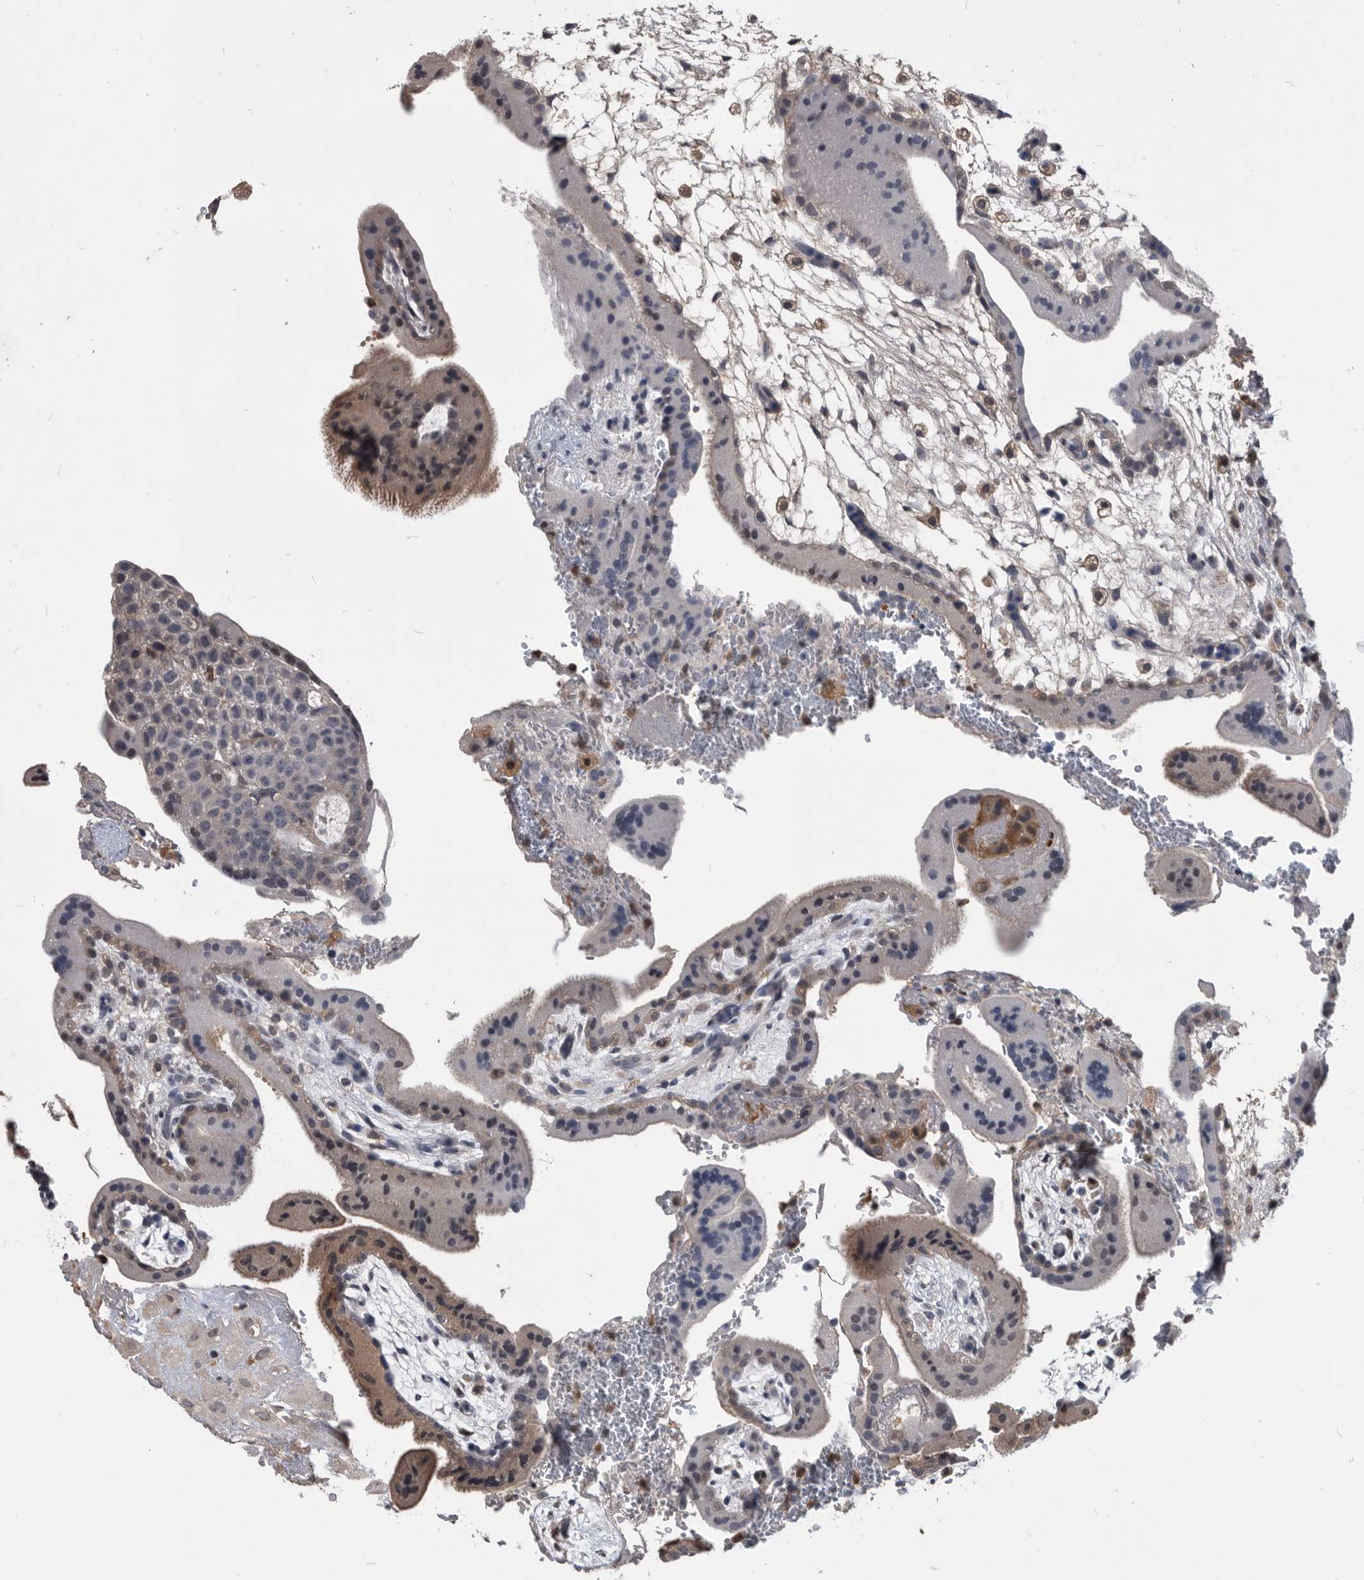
{"staining": {"intensity": "weak", "quantity": "<25%", "location": "cytoplasmic/membranous,nuclear"}, "tissue": "placenta", "cell_type": "Trophoblastic cells", "image_type": "normal", "snomed": [{"axis": "morphology", "description": "Normal tissue, NOS"}, {"axis": "topography", "description": "Placenta"}], "caption": "An immunohistochemistry histopathology image of benign placenta is shown. There is no staining in trophoblastic cells of placenta. (IHC, brightfield microscopy, high magnification).", "gene": "PDXK", "patient": {"sex": "female", "age": 35}}